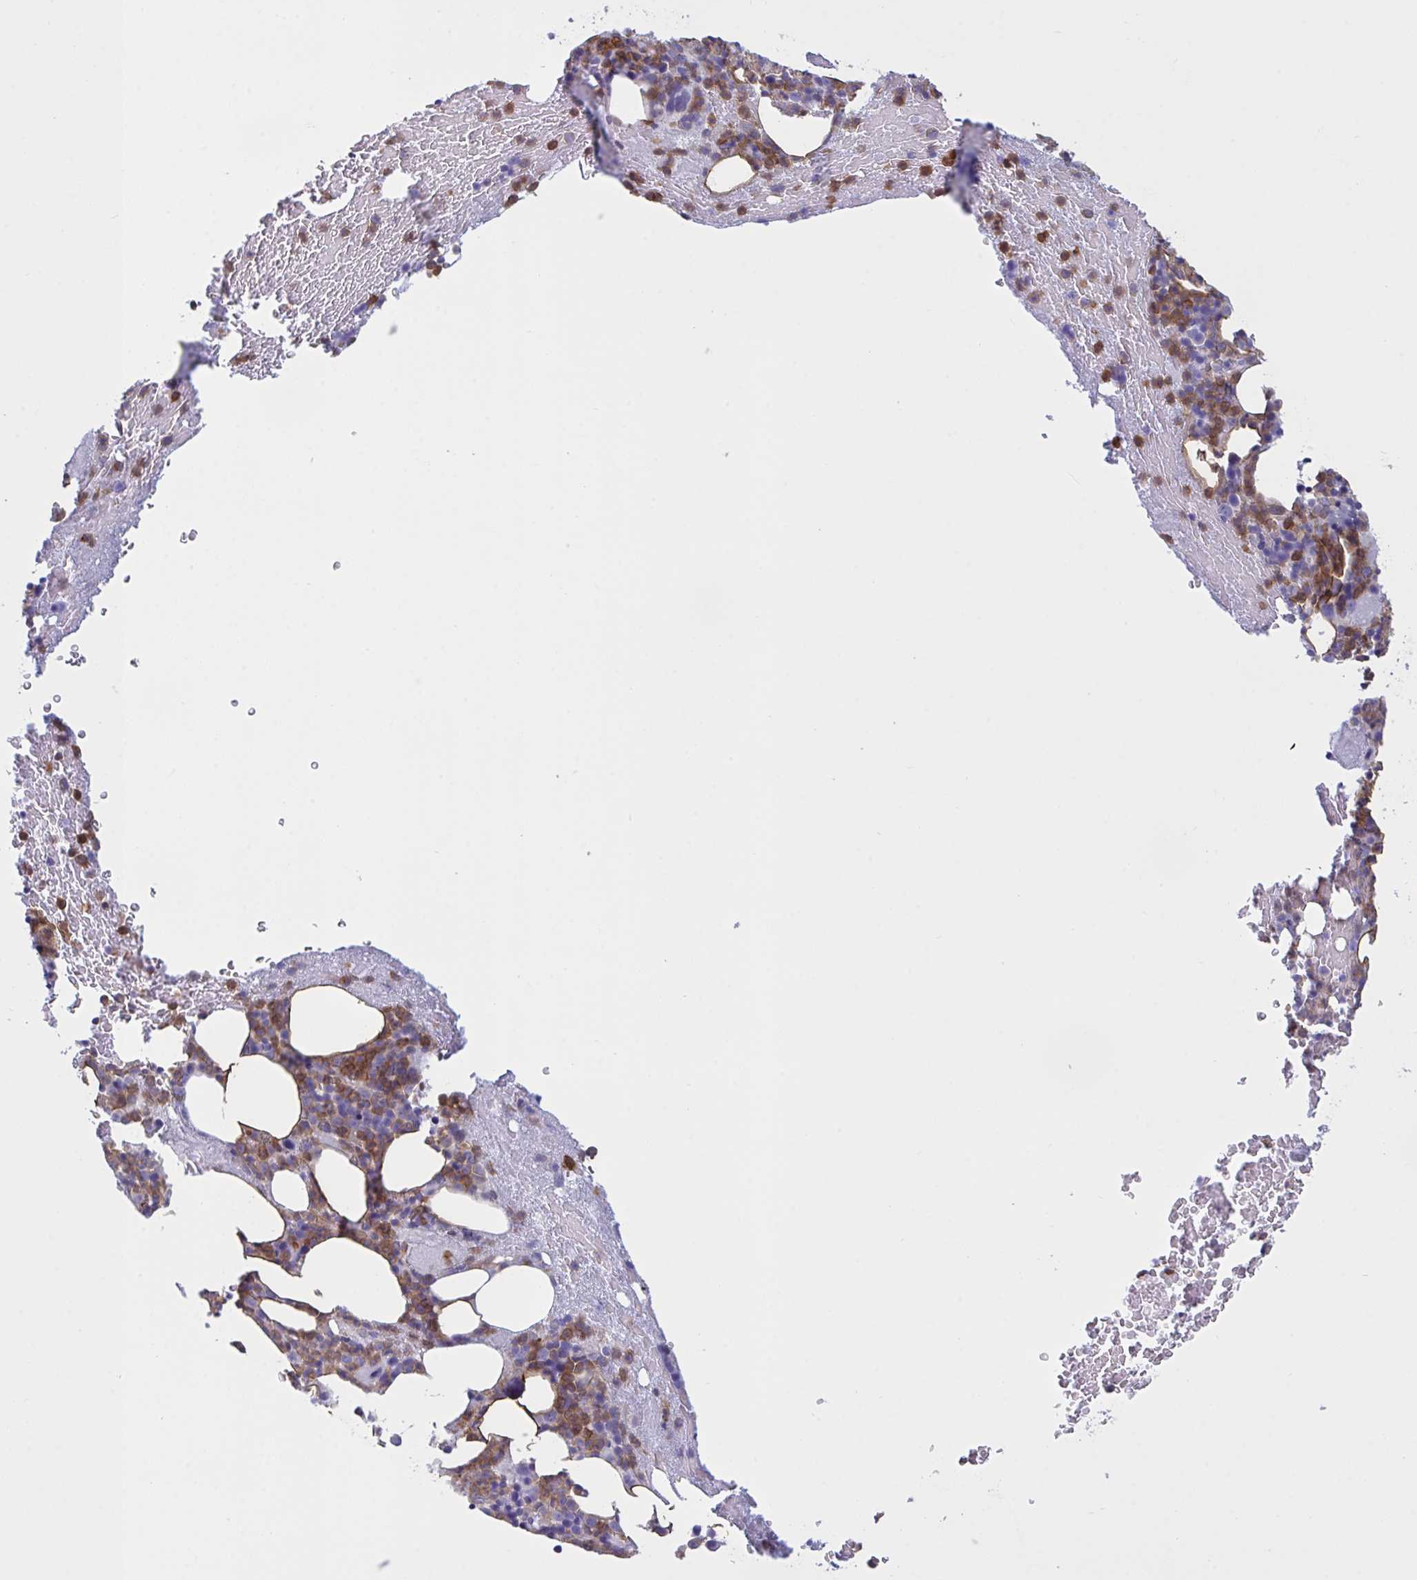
{"staining": {"intensity": "moderate", "quantity": "25%-75%", "location": "cytoplasmic/membranous"}, "tissue": "bone marrow", "cell_type": "Hematopoietic cells", "image_type": "normal", "snomed": [{"axis": "morphology", "description": "Normal tissue, NOS"}, {"axis": "topography", "description": "Bone marrow"}], "caption": "Bone marrow was stained to show a protein in brown. There is medium levels of moderate cytoplasmic/membranous staining in approximately 25%-75% of hematopoietic cells.", "gene": "MYO1F", "patient": {"sex": "female", "age": 59}}